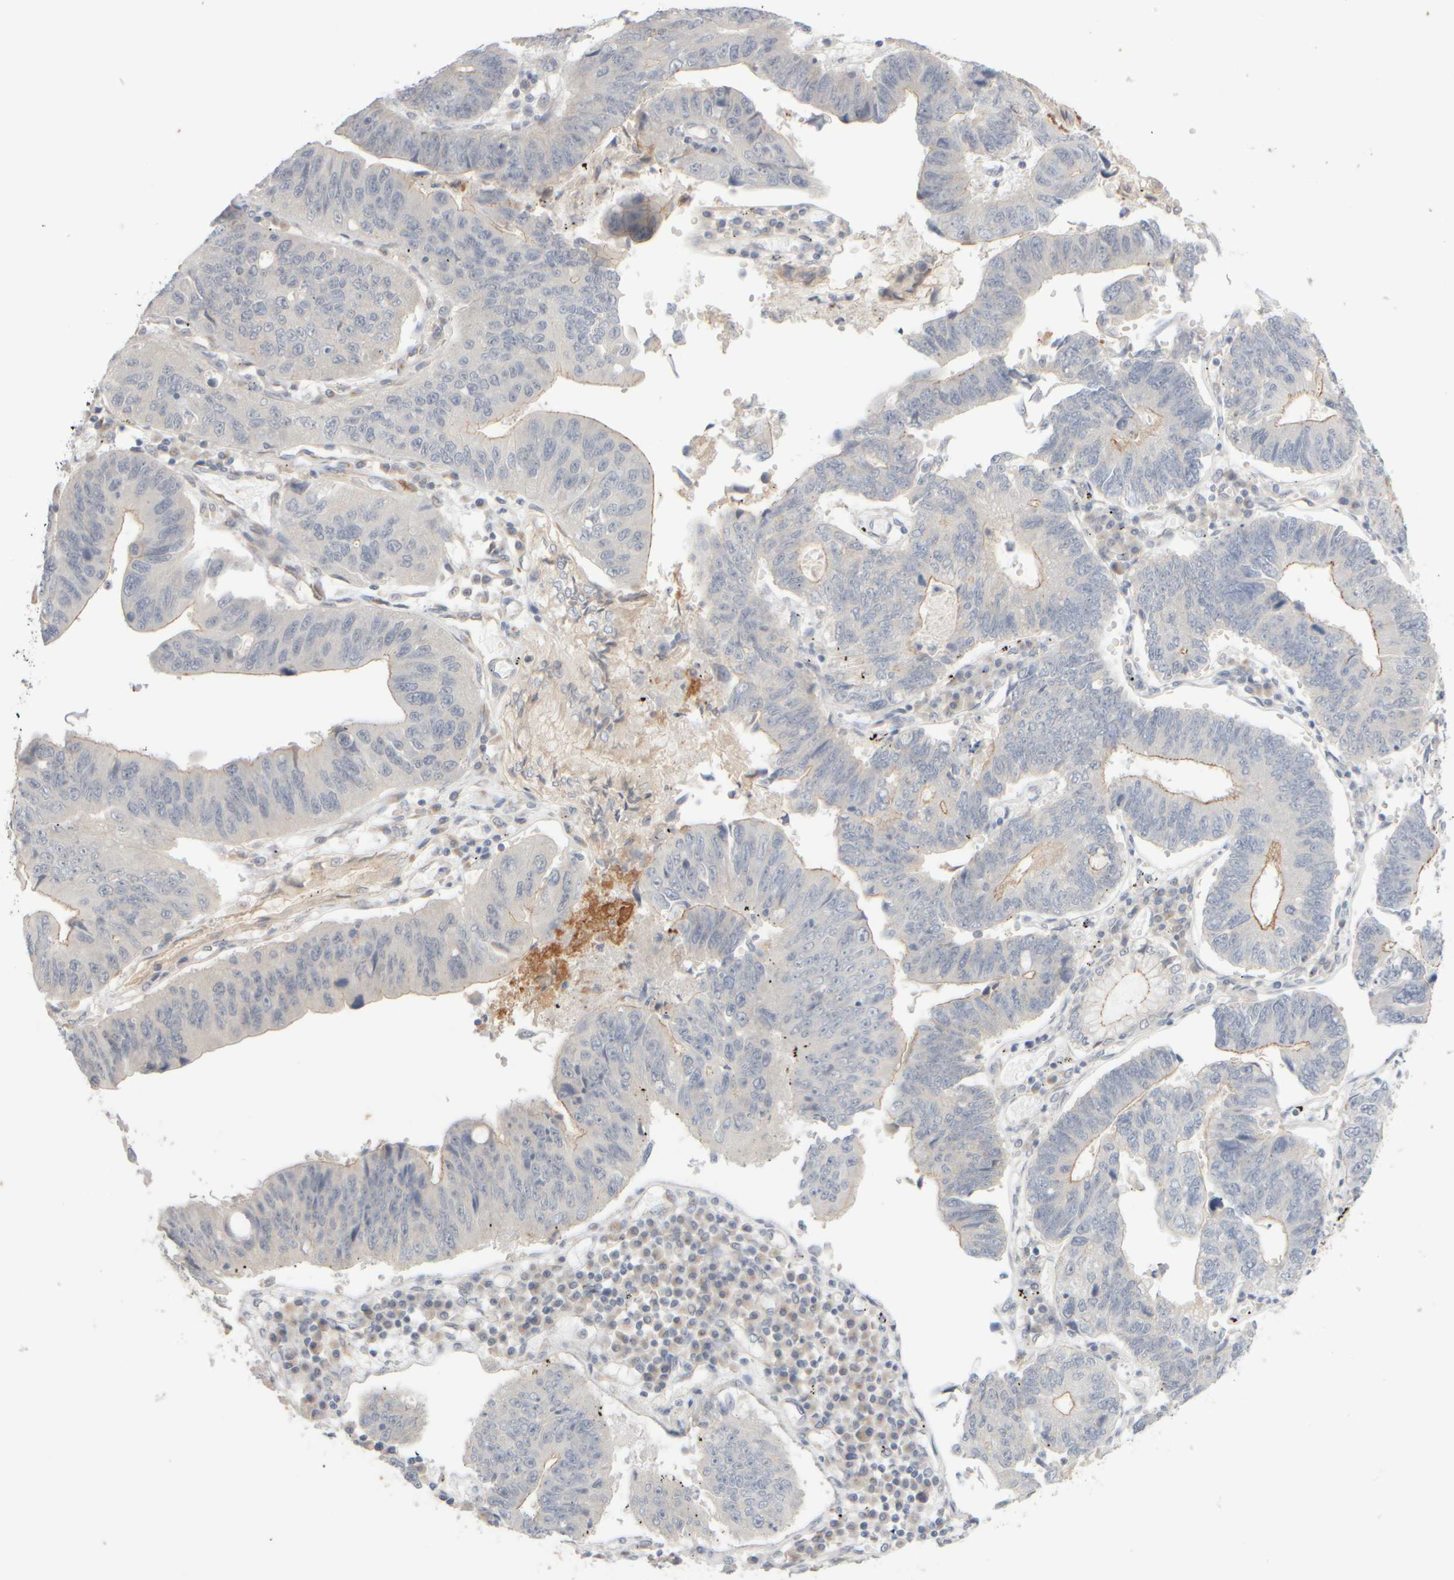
{"staining": {"intensity": "weak", "quantity": "<25%", "location": "cytoplasmic/membranous"}, "tissue": "stomach cancer", "cell_type": "Tumor cells", "image_type": "cancer", "snomed": [{"axis": "morphology", "description": "Adenocarcinoma, NOS"}, {"axis": "topography", "description": "Stomach"}], "caption": "DAB (3,3'-diaminobenzidine) immunohistochemical staining of stomach cancer reveals no significant staining in tumor cells.", "gene": "GOPC", "patient": {"sex": "male", "age": 59}}